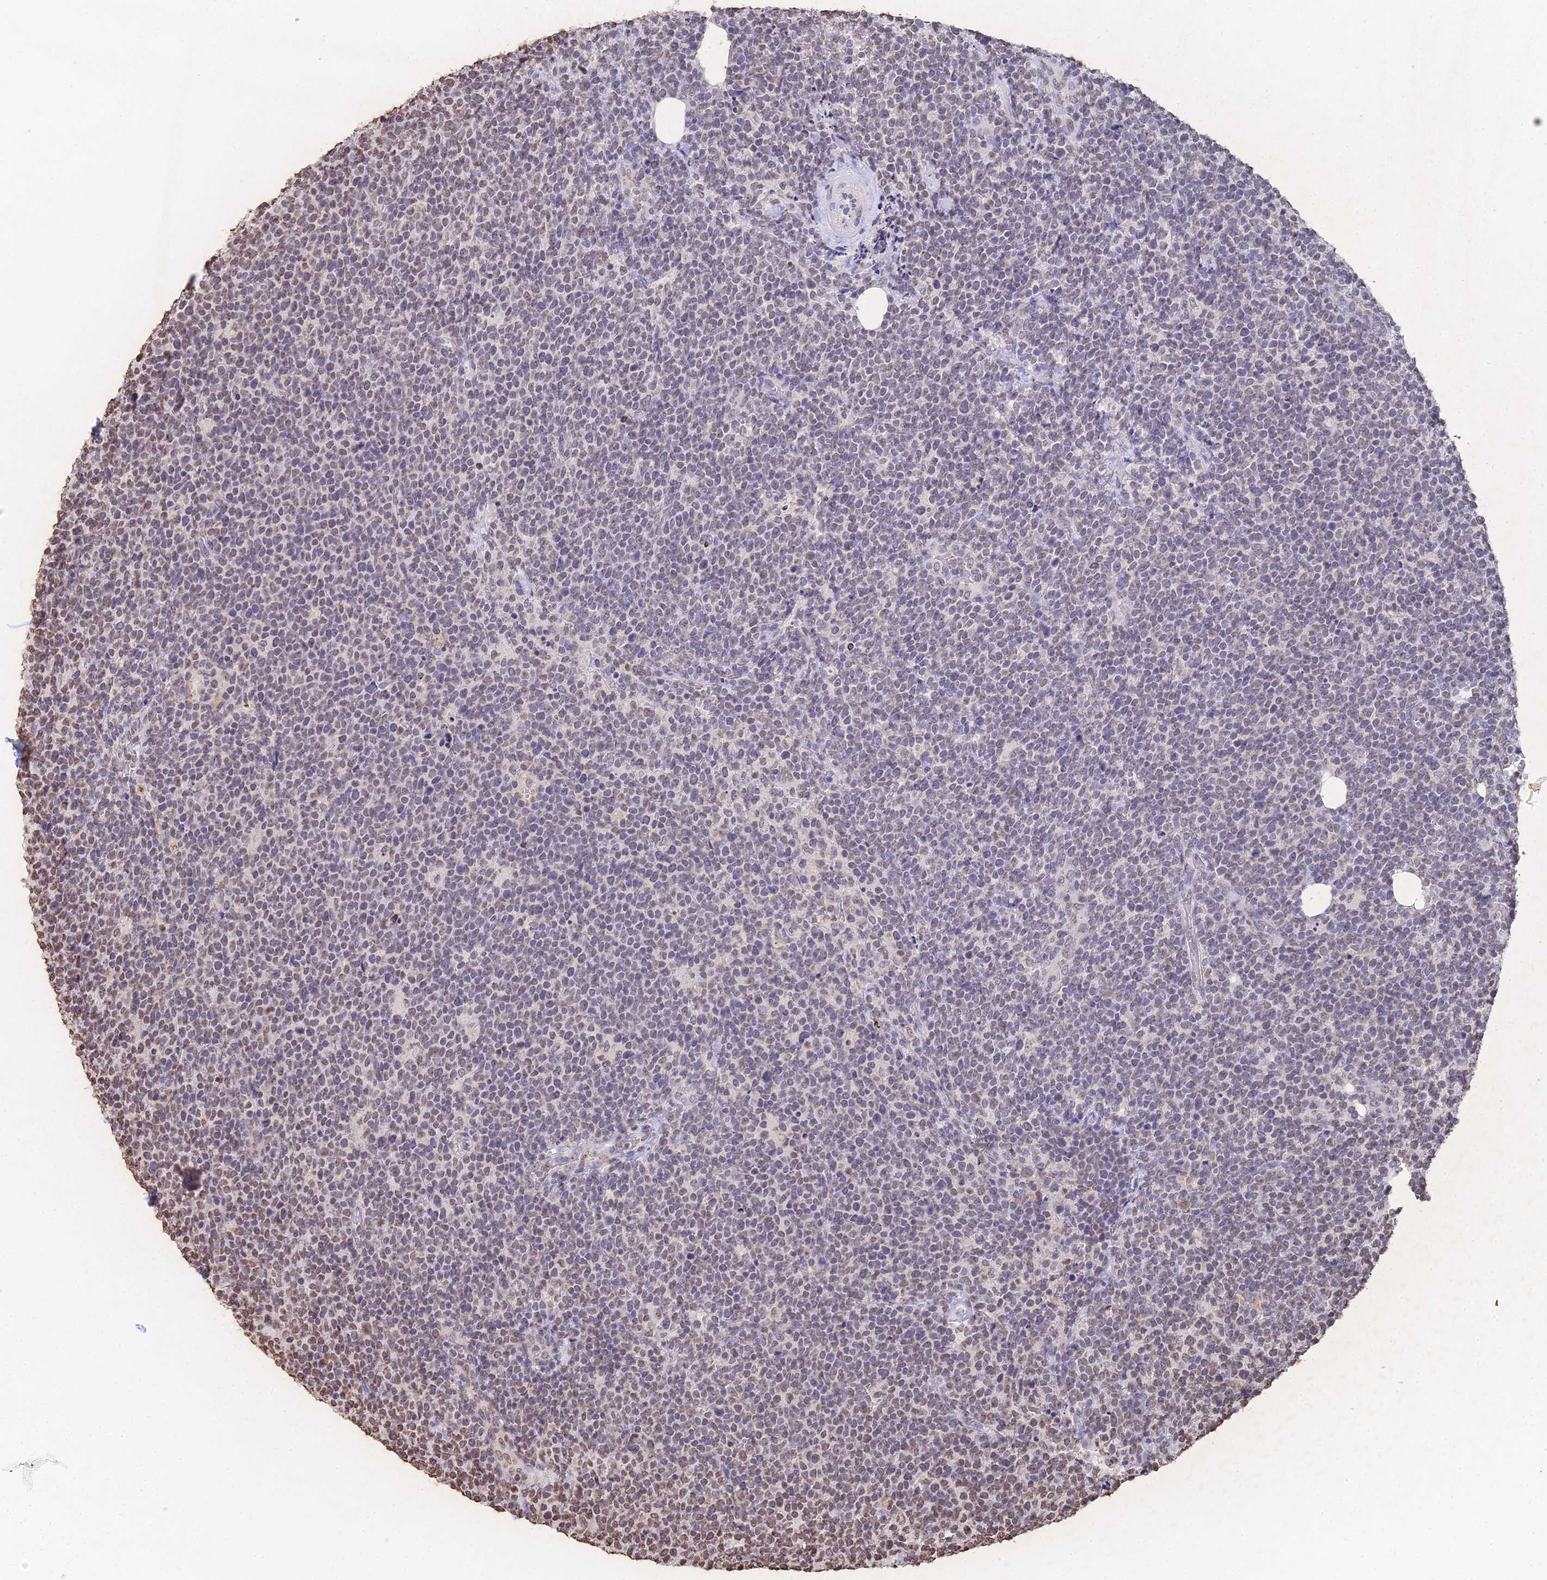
{"staining": {"intensity": "negative", "quantity": "none", "location": "none"}, "tissue": "lymphoma", "cell_type": "Tumor cells", "image_type": "cancer", "snomed": [{"axis": "morphology", "description": "Malignant lymphoma, non-Hodgkin's type, High grade"}, {"axis": "topography", "description": "Lymph node"}], "caption": "An immunohistochemistry (IHC) histopathology image of lymphoma is shown. There is no staining in tumor cells of lymphoma. (Stains: DAB immunohistochemistry with hematoxylin counter stain, Microscopy: brightfield microscopy at high magnification).", "gene": "GBP3", "patient": {"sex": "male", "age": 61}}